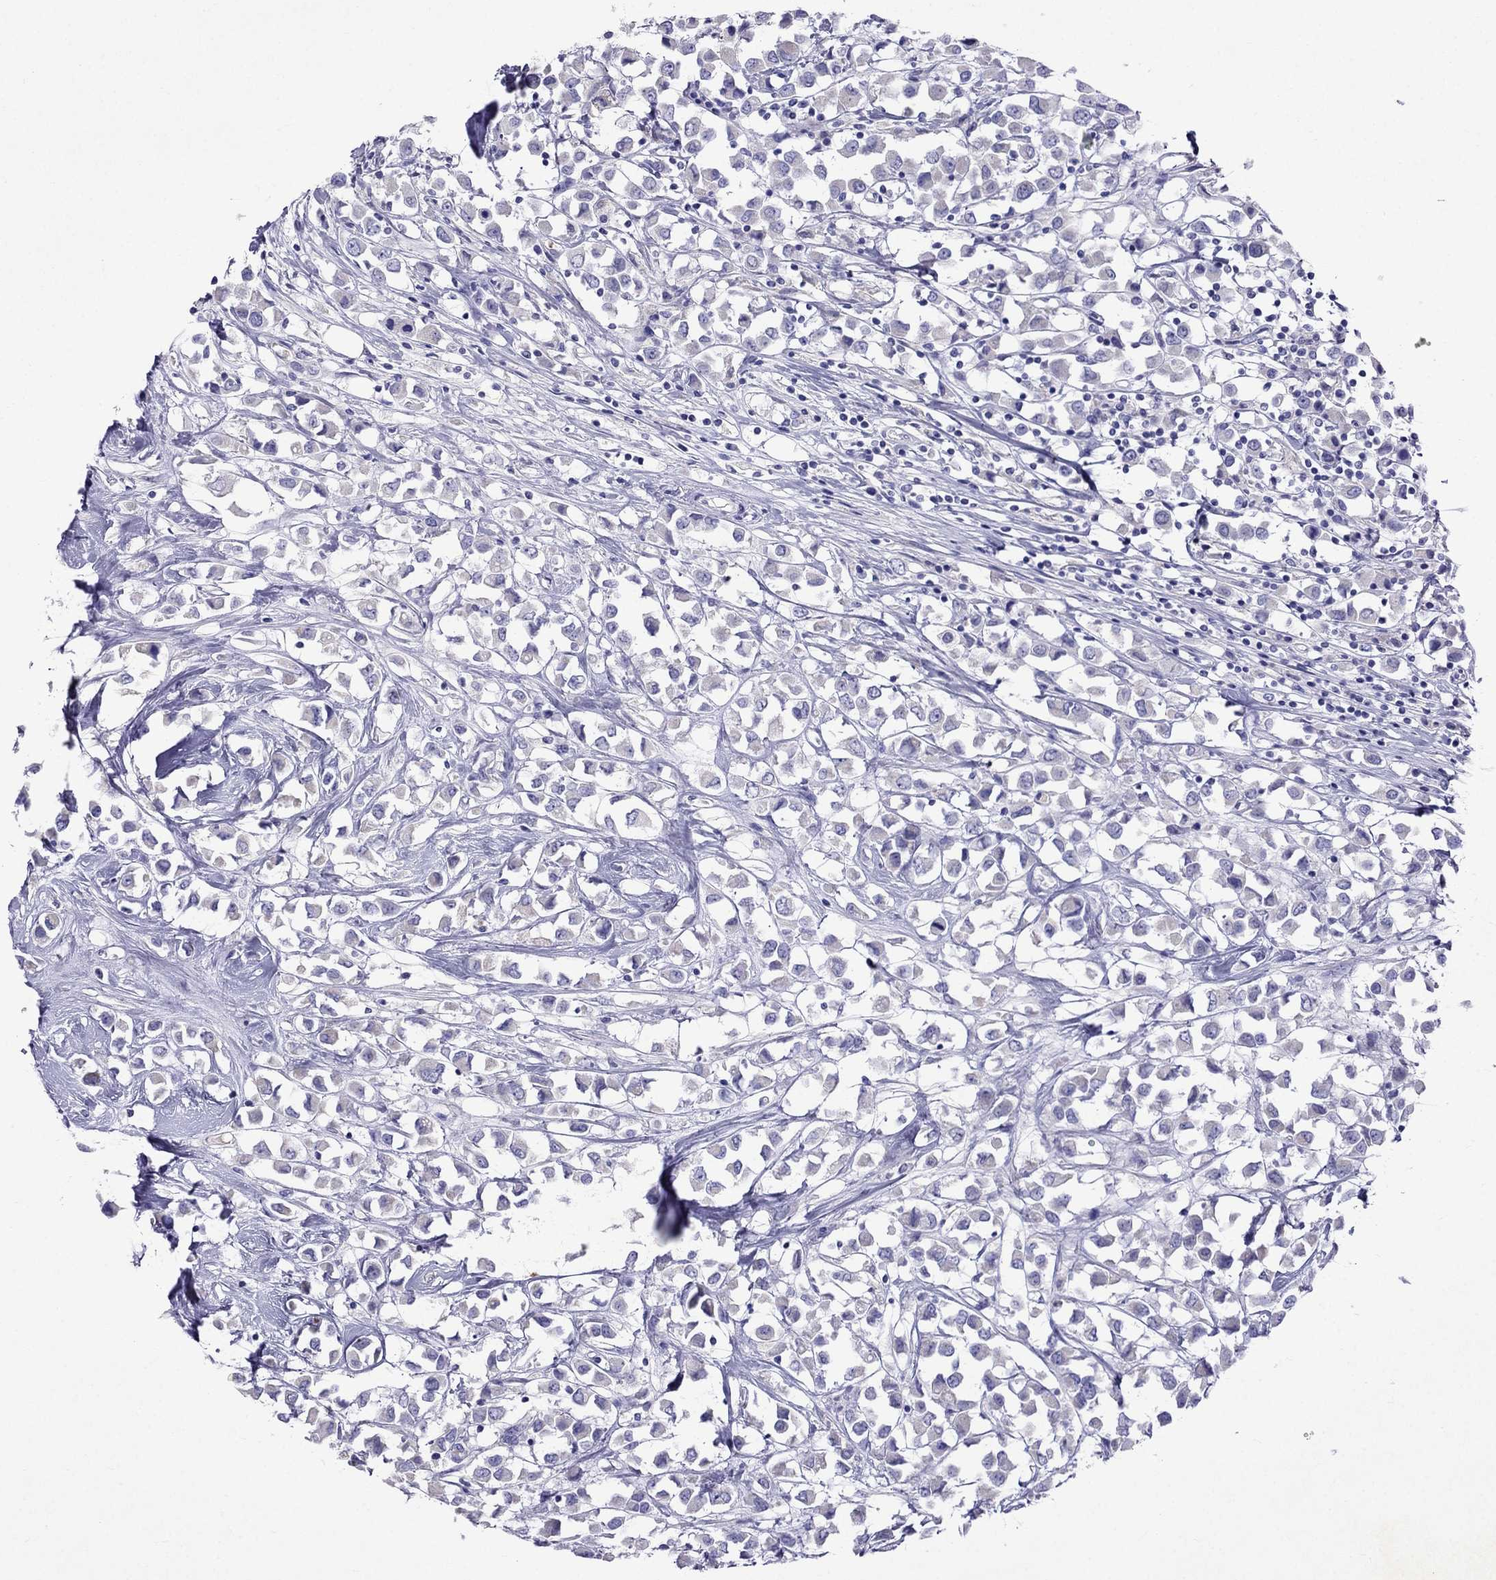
{"staining": {"intensity": "weak", "quantity": "<25%", "location": "cytoplasmic/membranous"}, "tissue": "breast cancer", "cell_type": "Tumor cells", "image_type": "cancer", "snomed": [{"axis": "morphology", "description": "Duct carcinoma"}, {"axis": "topography", "description": "Breast"}], "caption": "High power microscopy photomicrograph of an immunohistochemistry histopathology image of infiltrating ductal carcinoma (breast), revealing no significant positivity in tumor cells.", "gene": "TDRD1", "patient": {"sex": "female", "age": 61}}